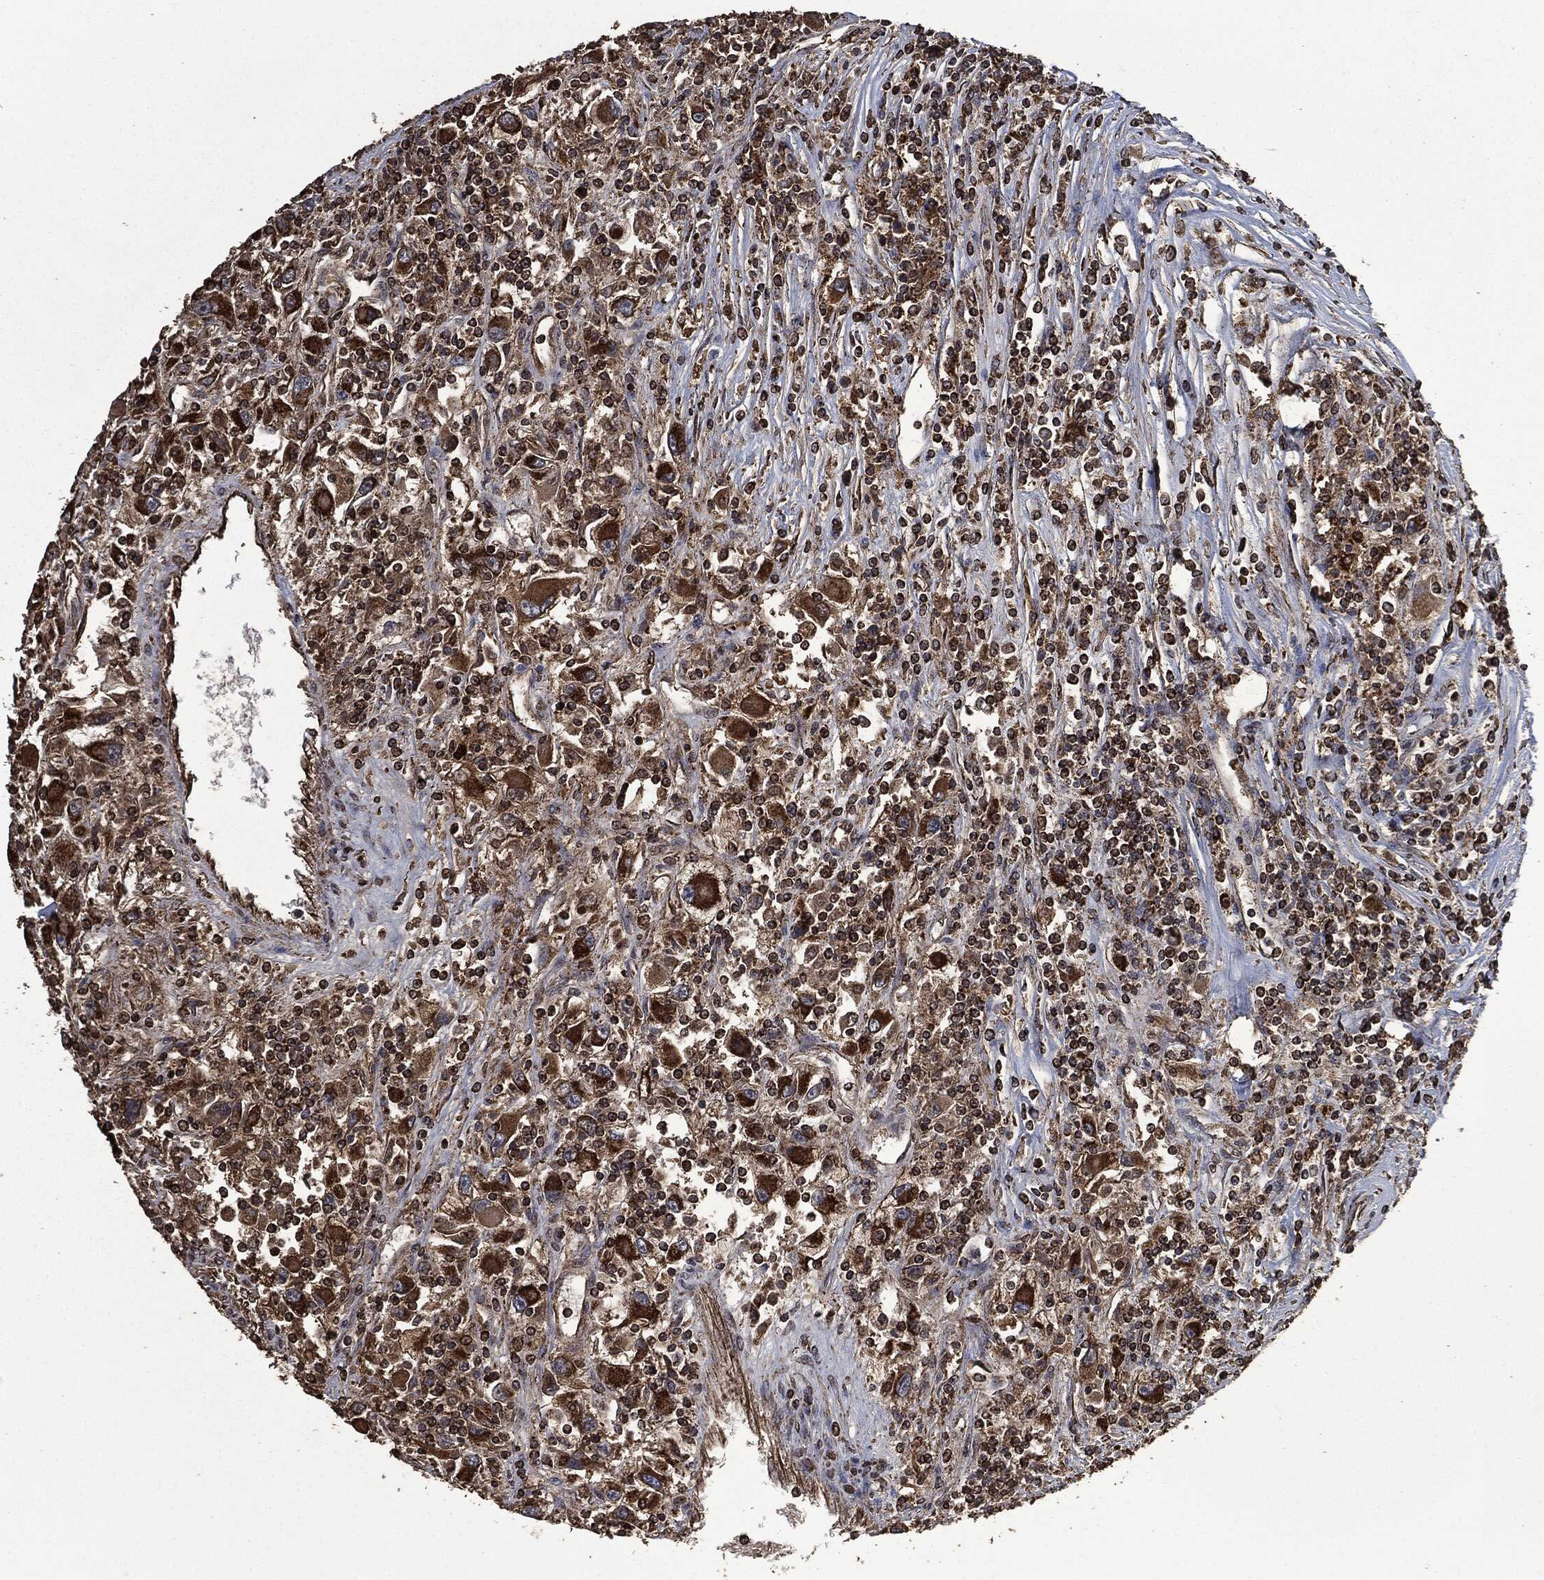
{"staining": {"intensity": "strong", "quantity": ">75%", "location": "cytoplasmic/membranous"}, "tissue": "renal cancer", "cell_type": "Tumor cells", "image_type": "cancer", "snomed": [{"axis": "morphology", "description": "Adenocarcinoma, NOS"}, {"axis": "topography", "description": "Kidney"}], "caption": "Immunohistochemical staining of human renal adenocarcinoma shows strong cytoplasmic/membranous protein expression in about >75% of tumor cells.", "gene": "LIG3", "patient": {"sex": "female", "age": 67}}